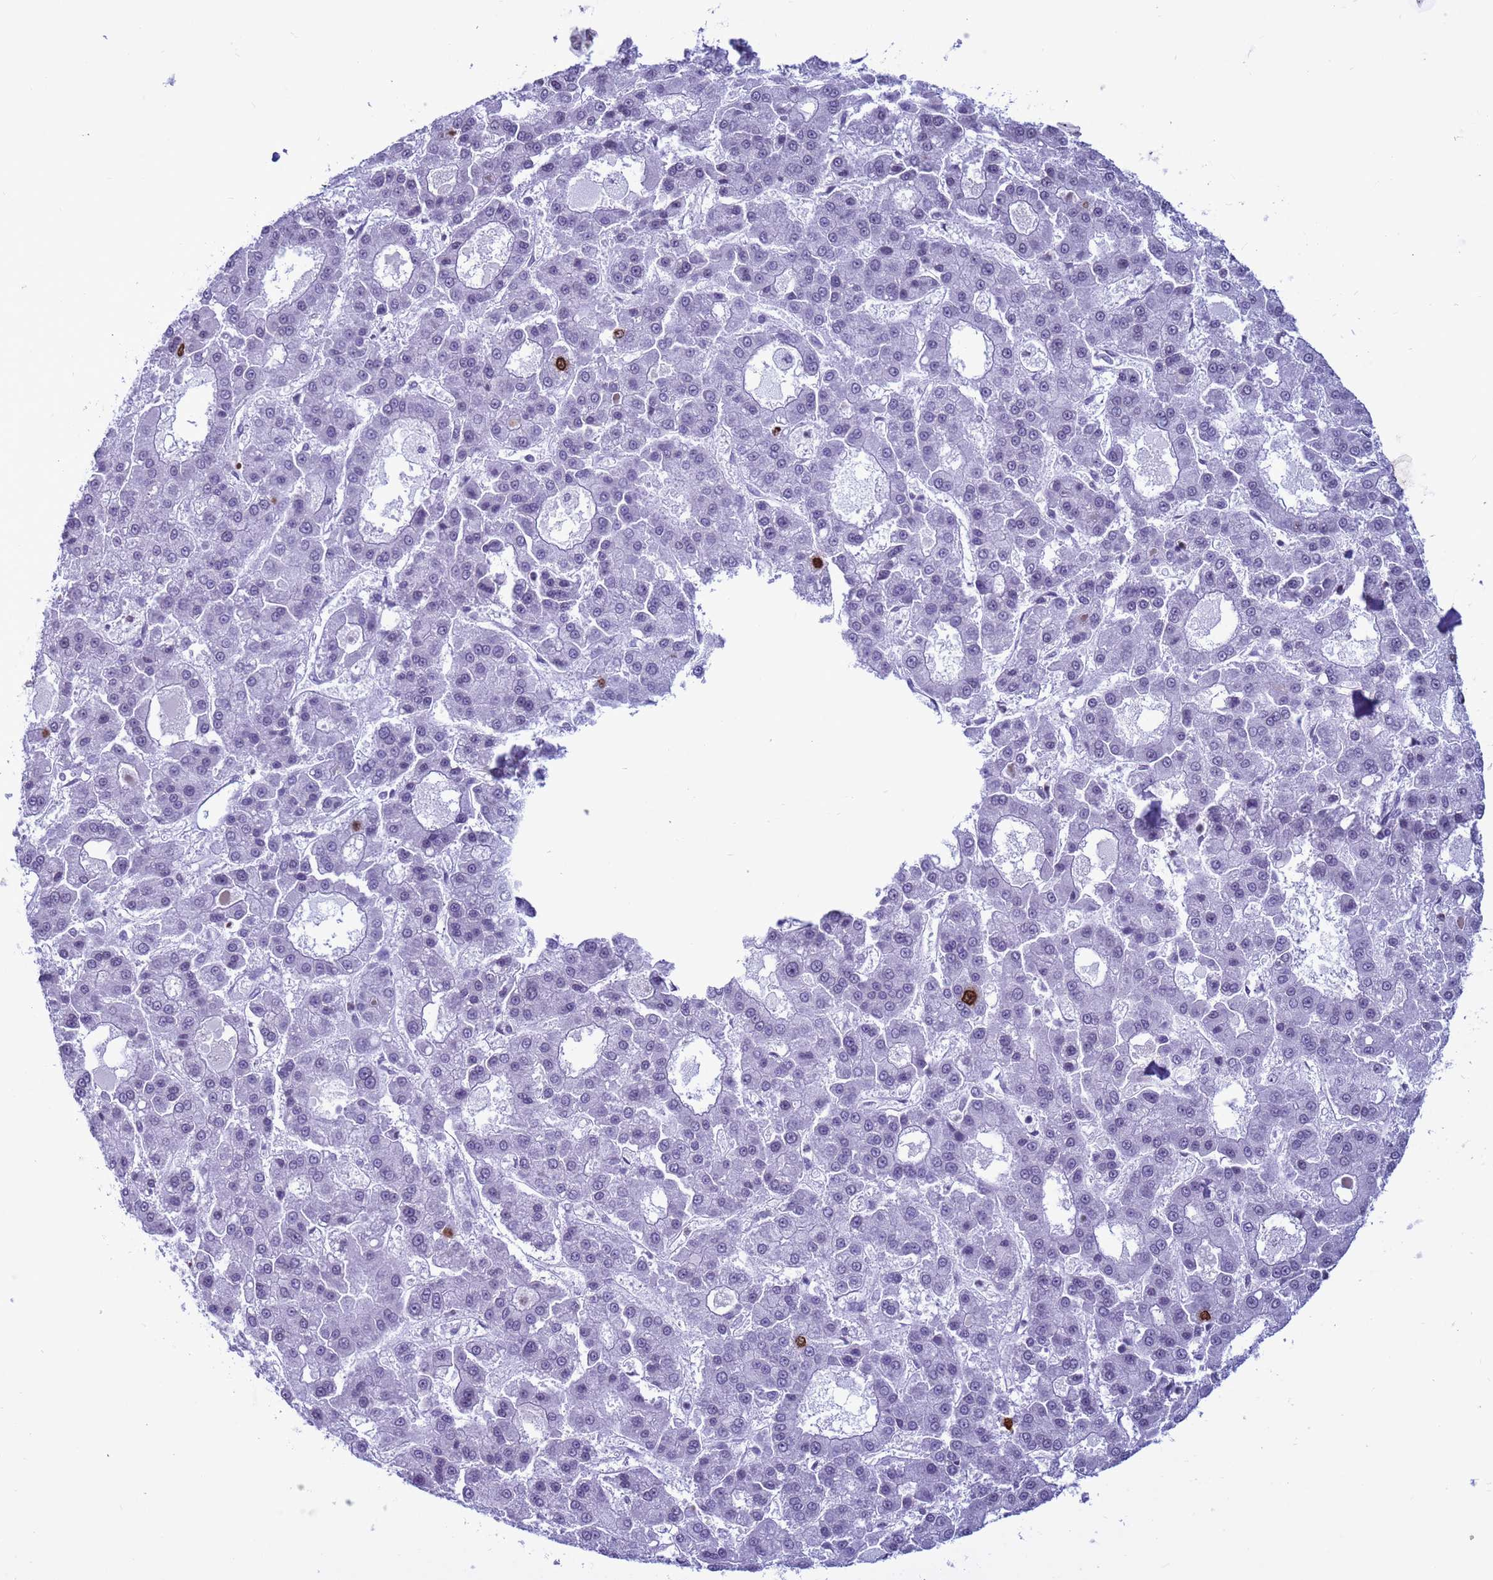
{"staining": {"intensity": "strong", "quantity": "<25%", "location": "nuclear"}, "tissue": "liver cancer", "cell_type": "Tumor cells", "image_type": "cancer", "snomed": [{"axis": "morphology", "description": "Carcinoma, Hepatocellular, NOS"}, {"axis": "topography", "description": "Liver"}], "caption": "This is an image of immunohistochemistry staining of hepatocellular carcinoma (liver), which shows strong positivity in the nuclear of tumor cells.", "gene": "H4C8", "patient": {"sex": "male", "age": 70}}